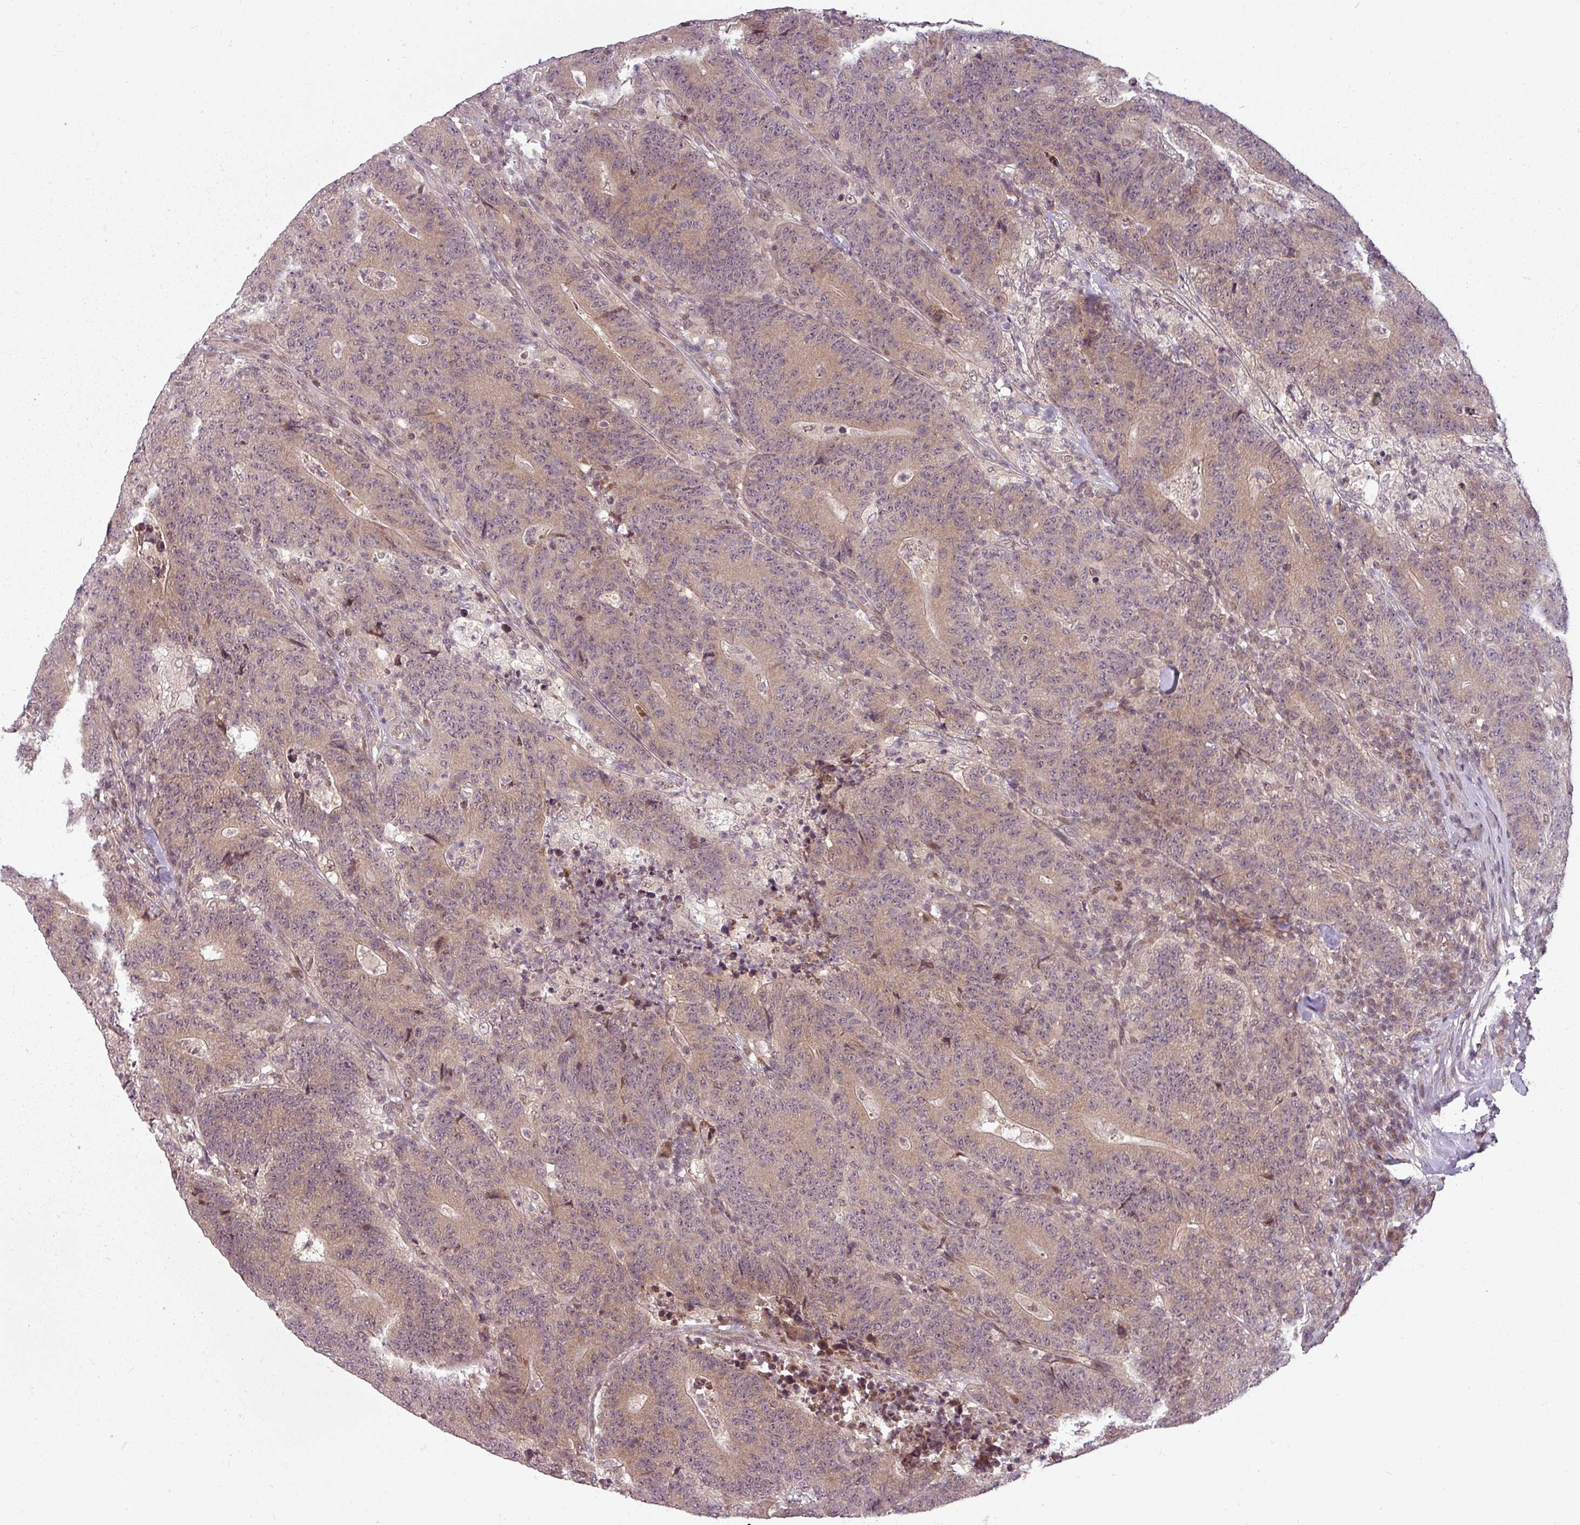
{"staining": {"intensity": "weak", "quantity": ">75%", "location": "cytoplasmic/membranous"}, "tissue": "colorectal cancer", "cell_type": "Tumor cells", "image_type": "cancer", "snomed": [{"axis": "morphology", "description": "Adenocarcinoma, NOS"}, {"axis": "topography", "description": "Colon"}], "caption": "Immunohistochemical staining of colorectal cancer (adenocarcinoma) shows weak cytoplasmic/membranous protein staining in approximately >75% of tumor cells.", "gene": "CLIC1", "patient": {"sex": "female", "age": 75}}